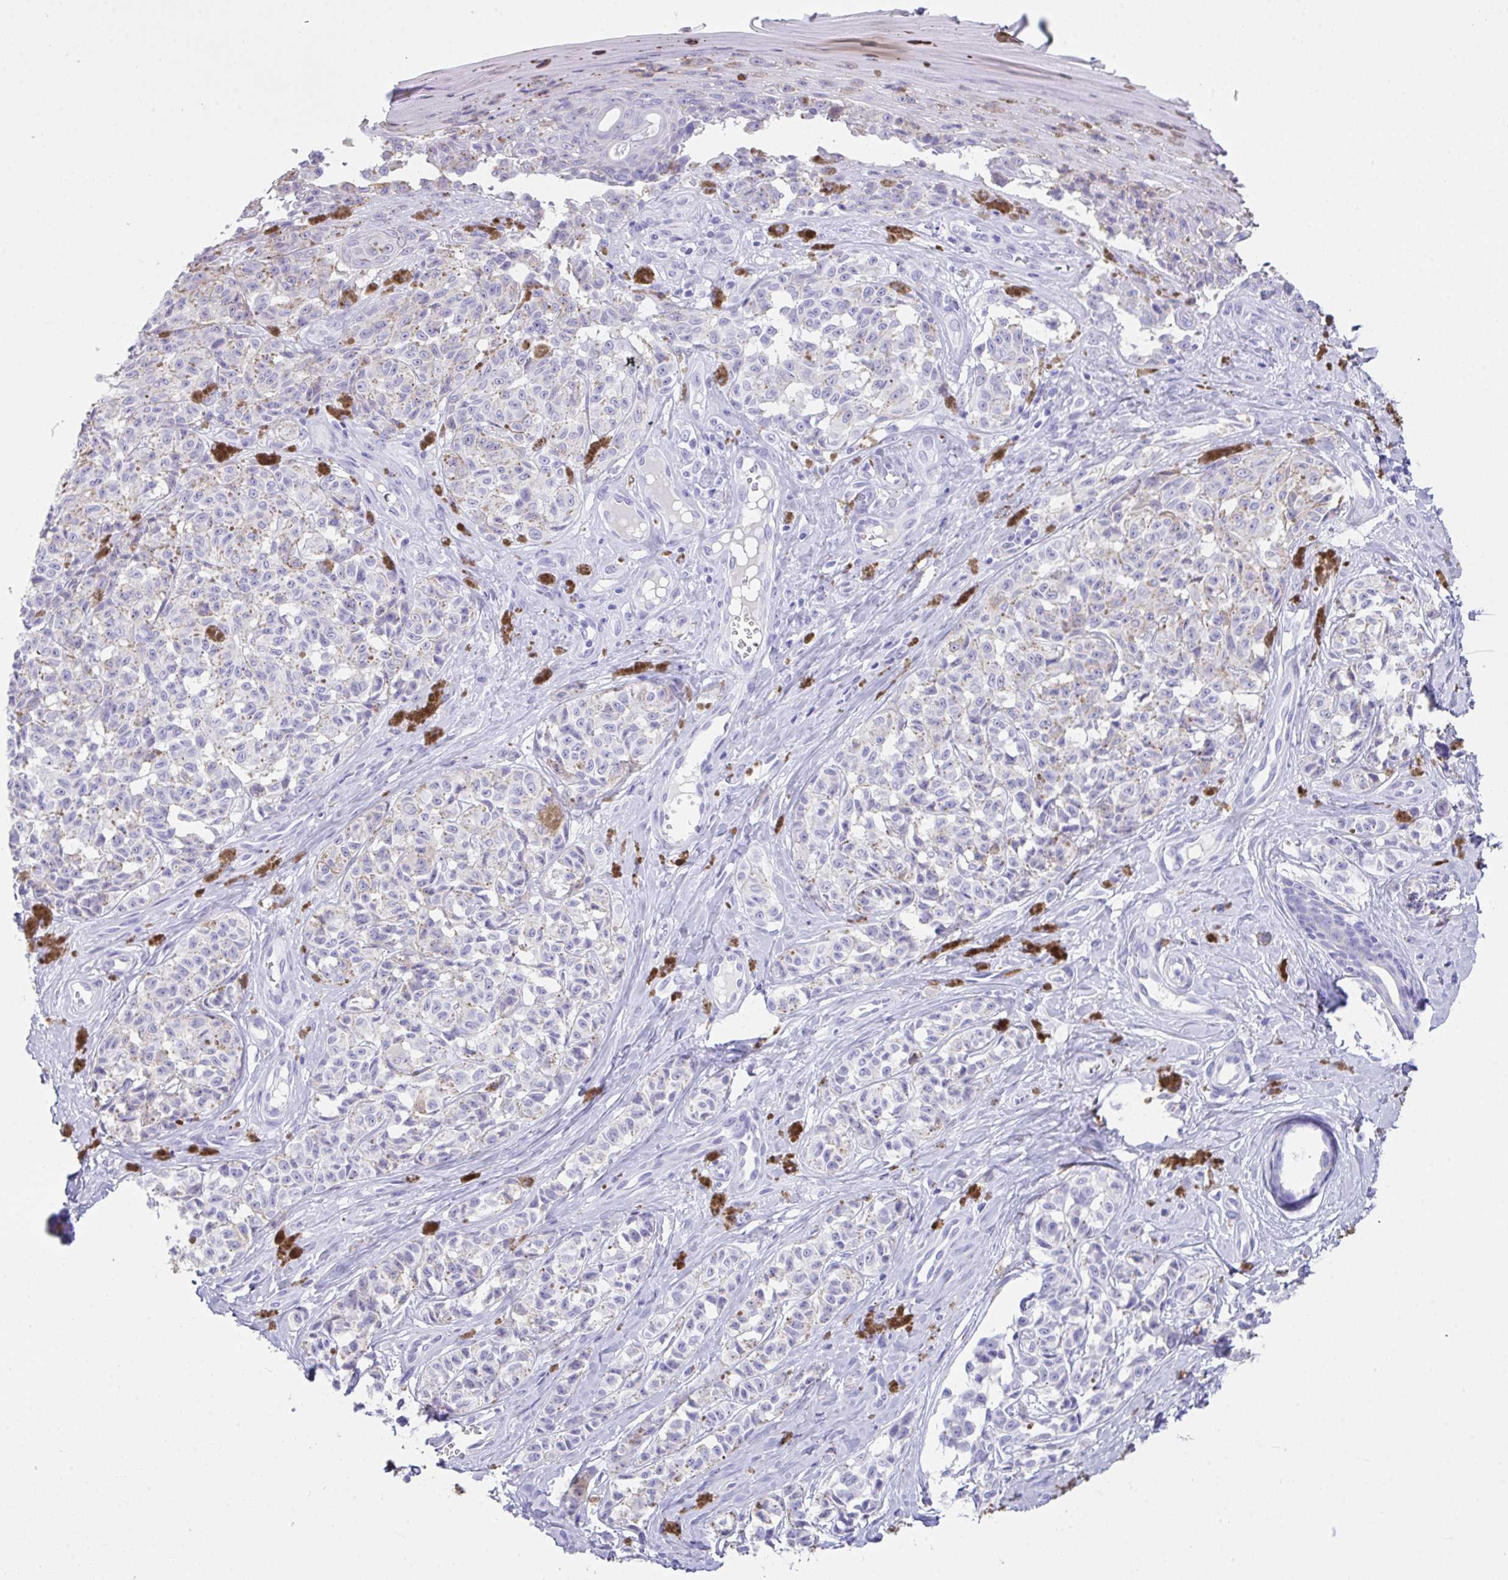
{"staining": {"intensity": "negative", "quantity": "none", "location": "none"}, "tissue": "melanoma", "cell_type": "Tumor cells", "image_type": "cancer", "snomed": [{"axis": "morphology", "description": "Malignant melanoma, NOS"}, {"axis": "topography", "description": "Skin"}], "caption": "Tumor cells are negative for brown protein staining in melanoma.", "gene": "LGALS4", "patient": {"sex": "female", "age": 65}}